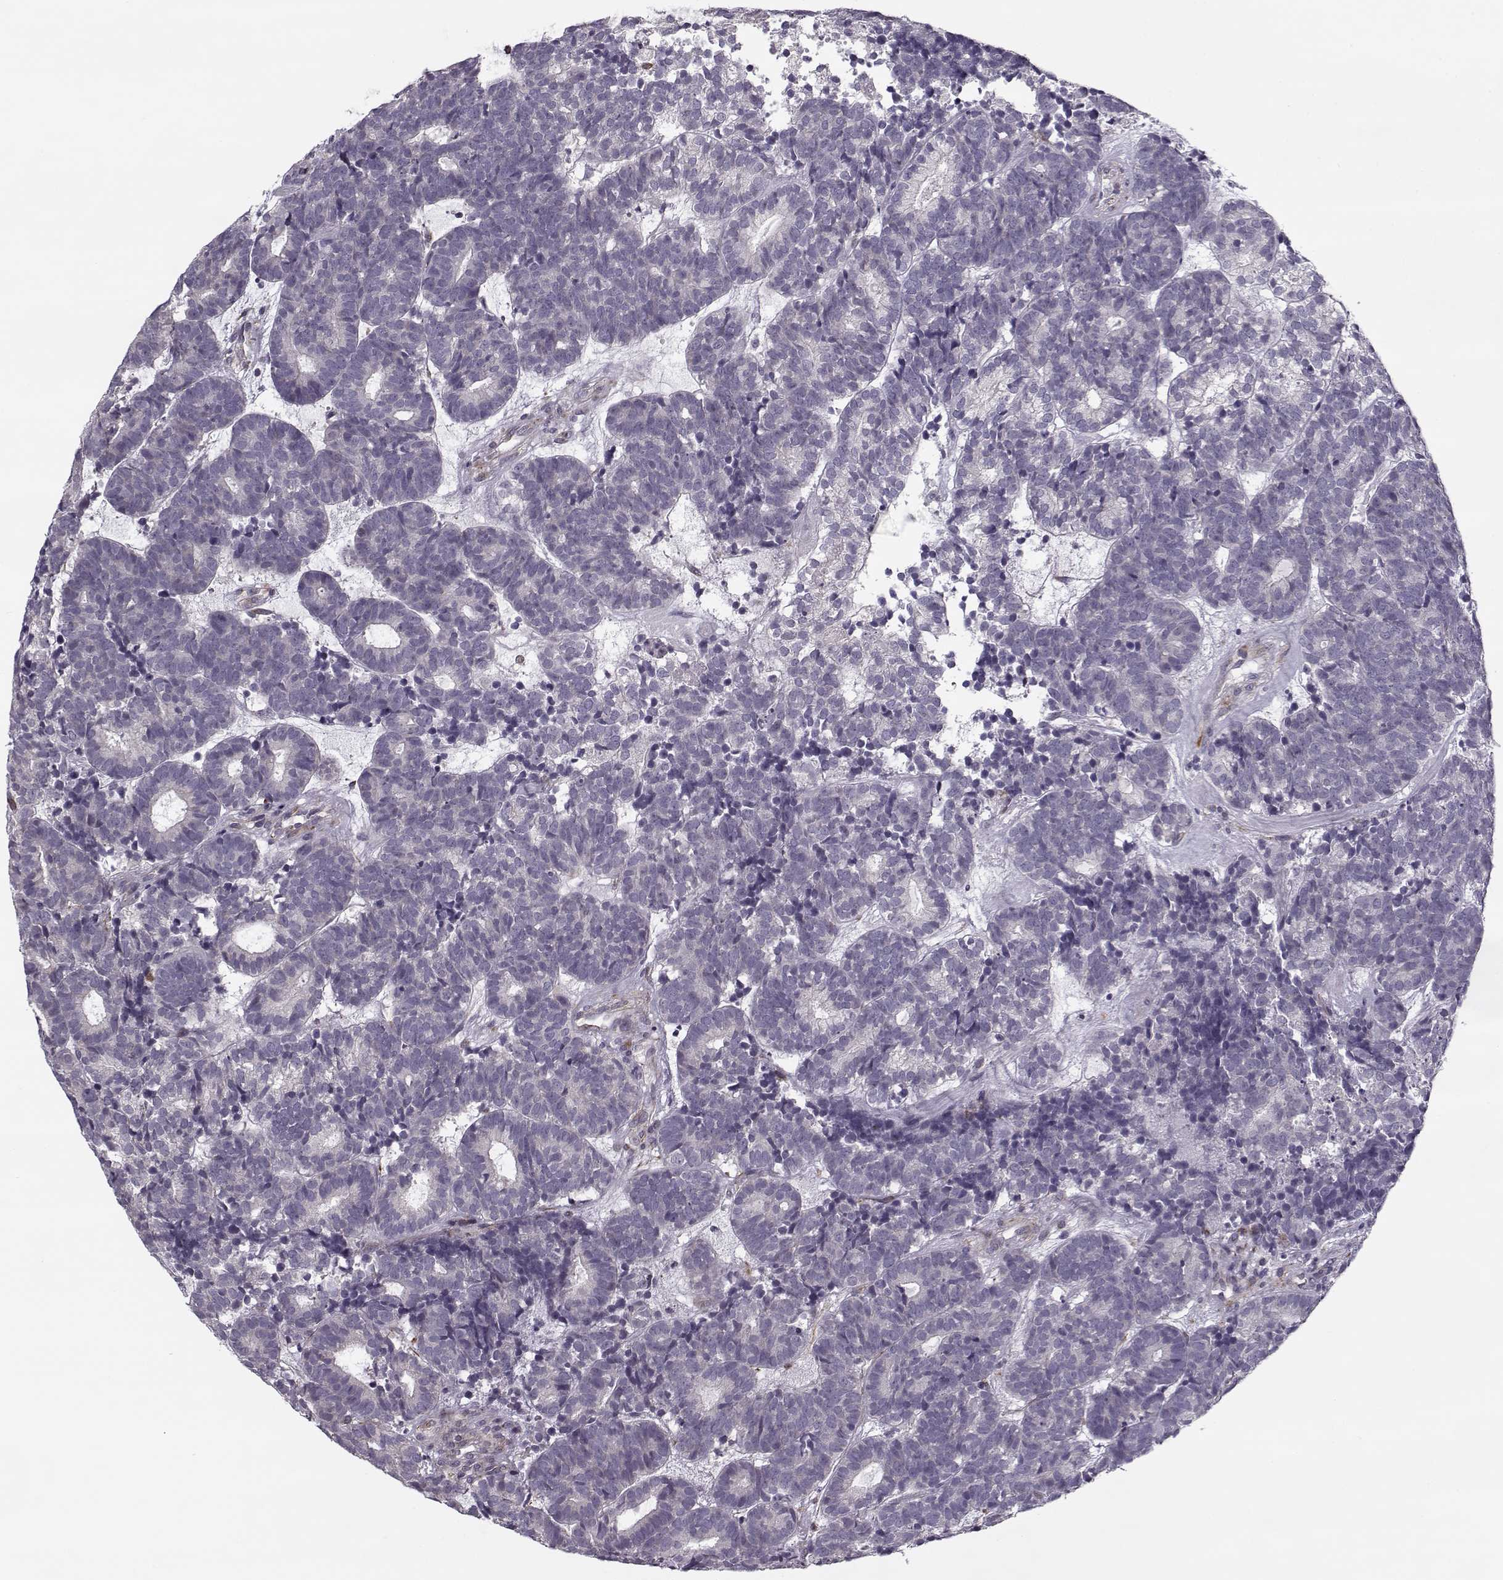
{"staining": {"intensity": "negative", "quantity": "none", "location": "none"}, "tissue": "head and neck cancer", "cell_type": "Tumor cells", "image_type": "cancer", "snomed": [{"axis": "morphology", "description": "Adenocarcinoma, NOS"}, {"axis": "topography", "description": "Head-Neck"}], "caption": "Image shows no protein positivity in tumor cells of head and neck adenocarcinoma tissue.", "gene": "PNMT", "patient": {"sex": "female", "age": 81}}